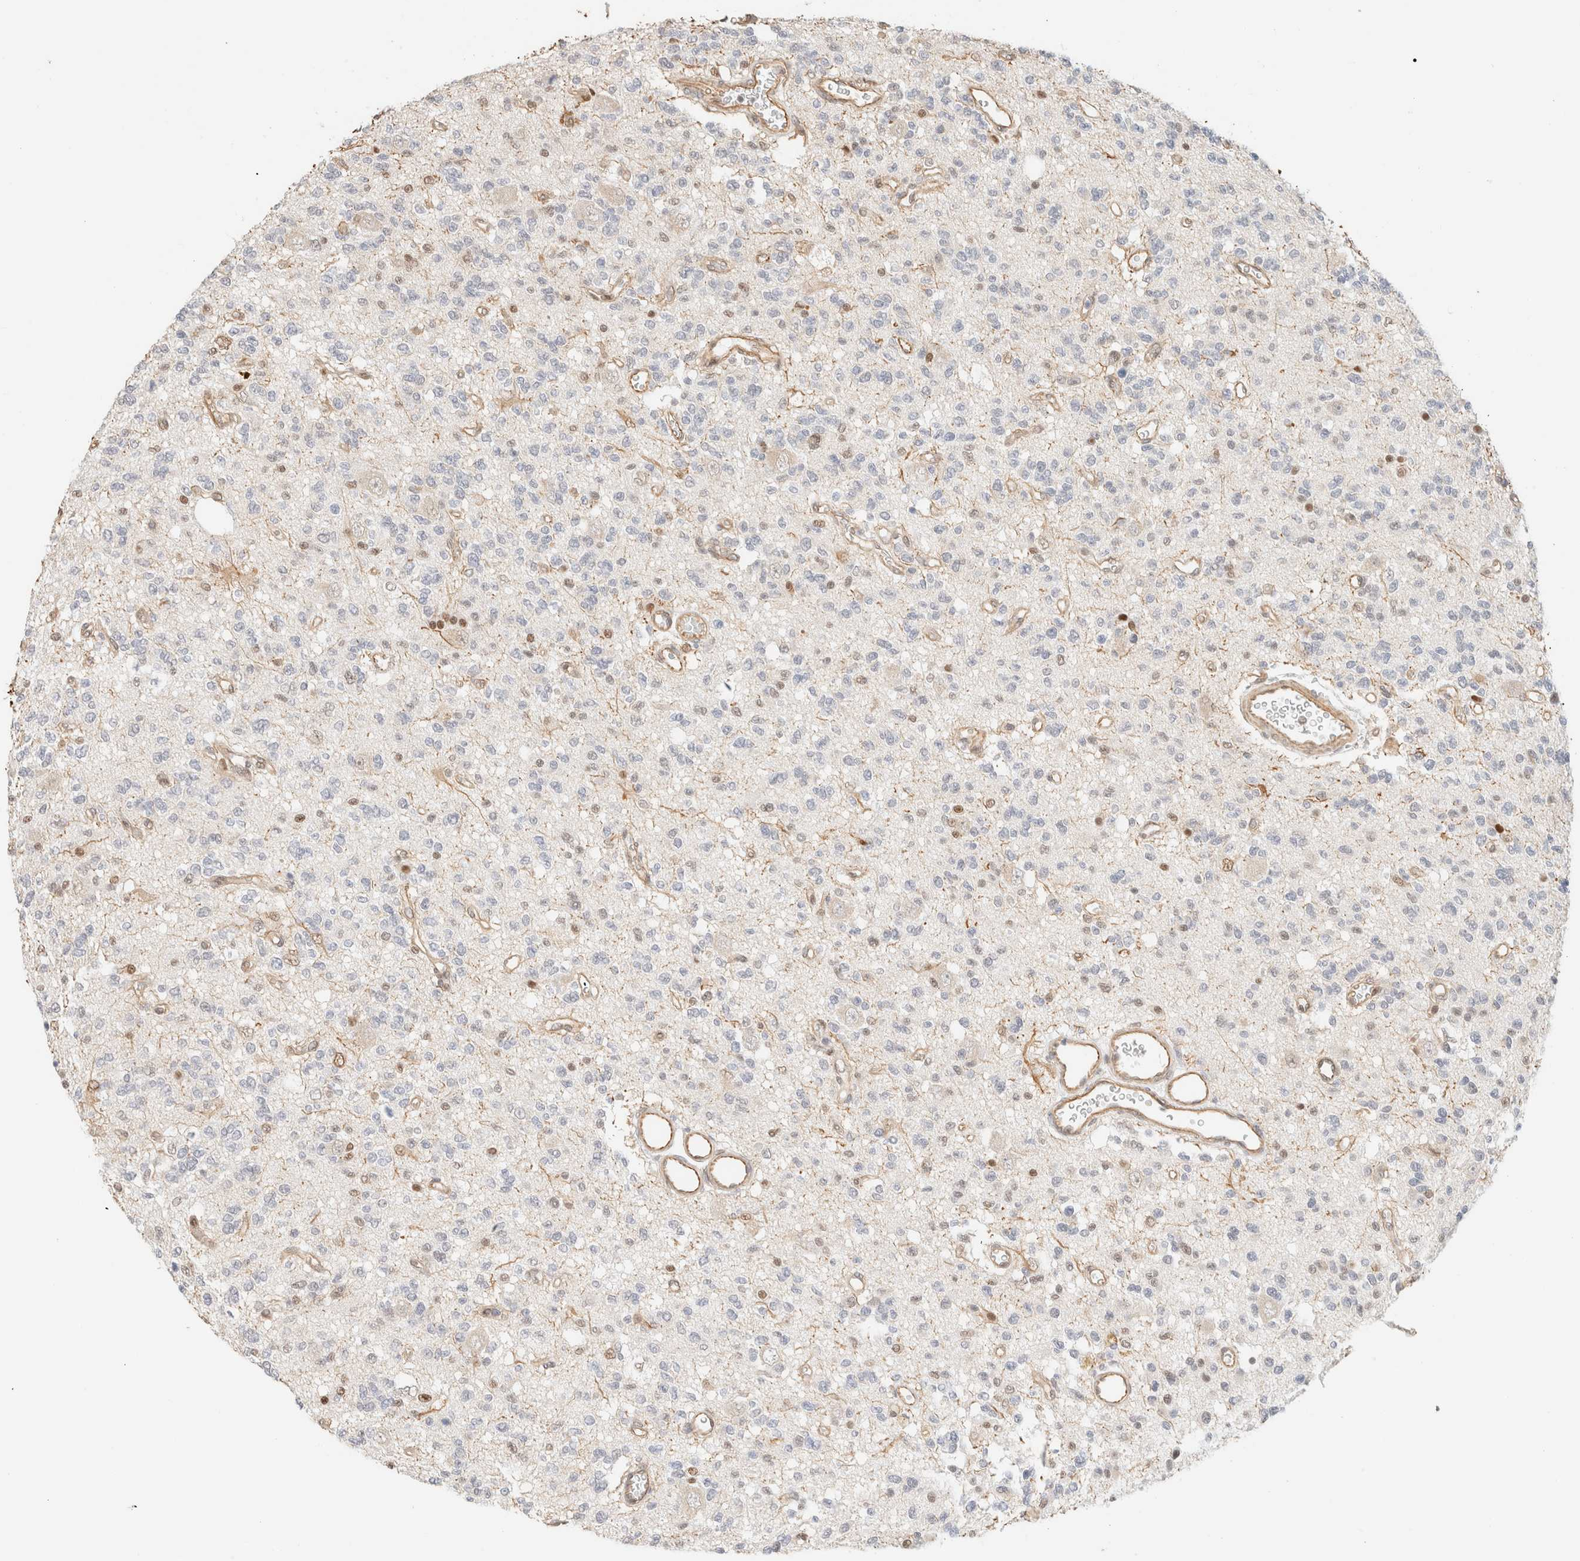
{"staining": {"intensity": "moderate", "quantity": "<25%", "location": "nuclear"}, "tissue": "glioma", "cell_type": "Tumor cells", "image_type": "cancer", "snomed": [{"axis": "morphology", "description": "Glioma, malignant, Low grade"}, {"axis": "topography", "description": "Brain"}], "caption": "Moderate nuclear protein staining is present in about <25% of tumor cells in glioma.", "gene": "ARID5A", "patient": {"sex": "male", "age": 38}}